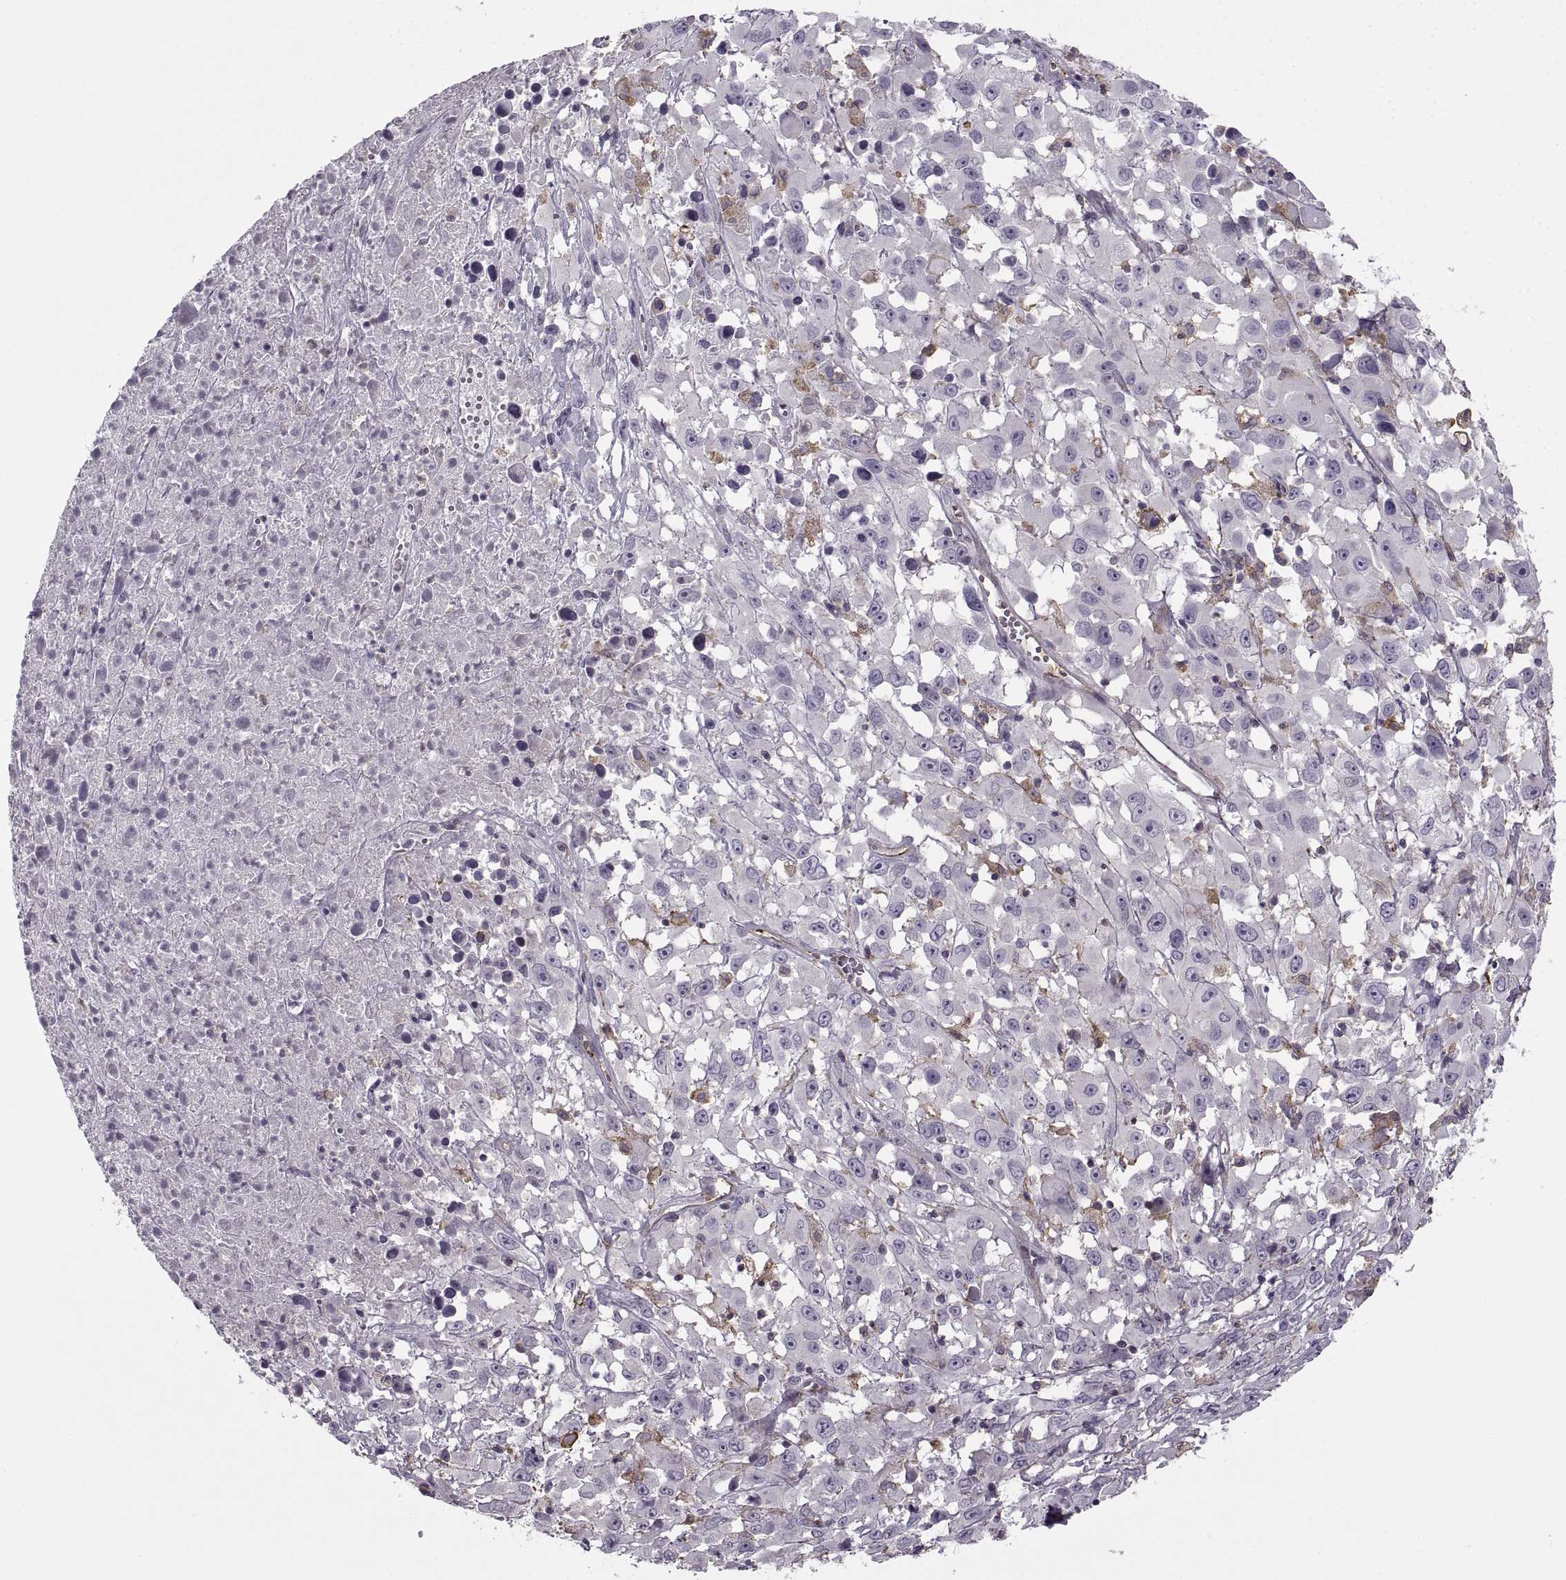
{"staining": {"intensity": "negative", "quantity": "none", "location": "none"}, "tissue": "melanoma", "cell_type": "Tumor cells", "image_type": "cancer", "snomed": [{"axis": "morphology", "description": "Malignant melanoma, Metastatic site"}, {"axis": "topography", "description": "Soft tissue"}], "caption": "There is no significant expression in tumor cells of melanoma.", "gene": "RALB", "patient": {"sex": "male", "age": 50}}